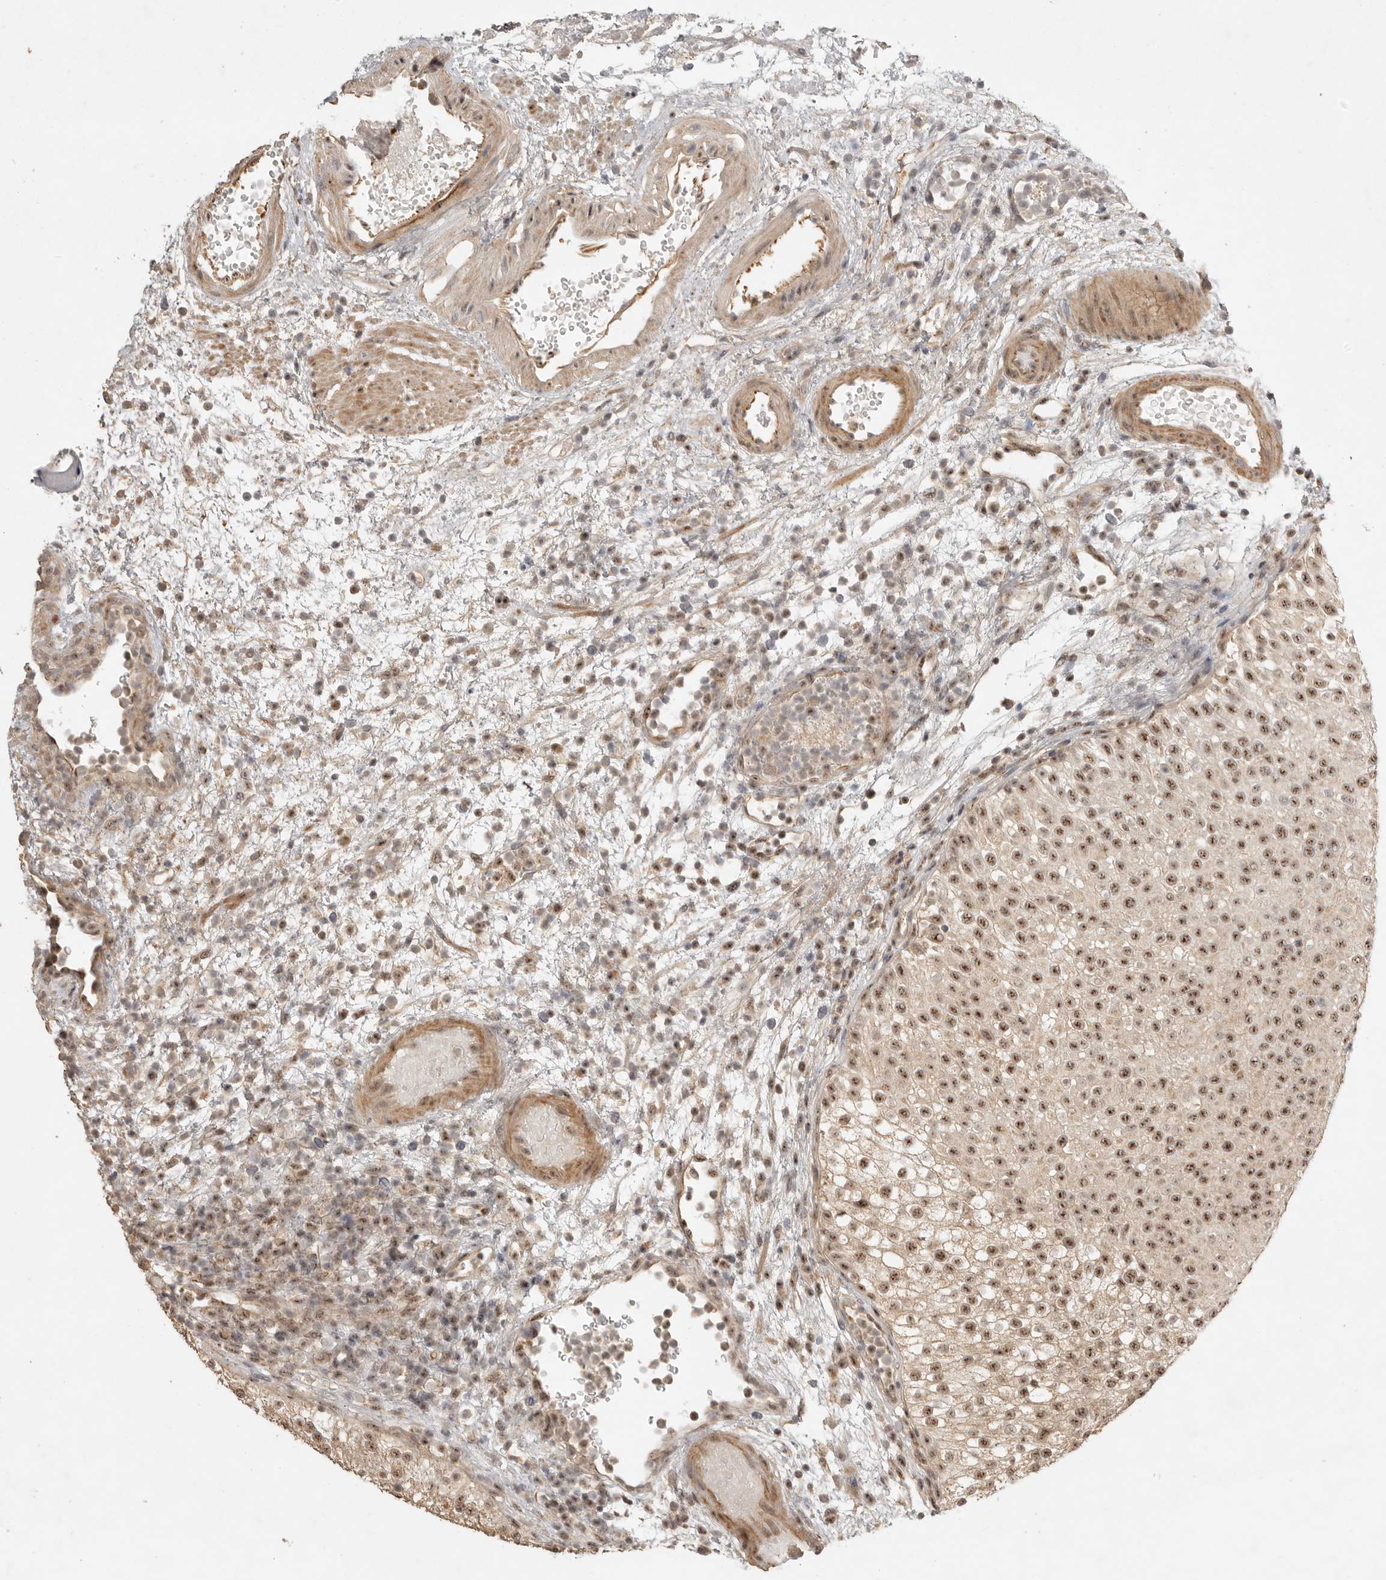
{"staining": {"intensity": "strong", "quantity": ">75%", "location": "nuclear"}, "tissue": "urothelial cancer", "cell_type": "Tumor cells", "image_type": "cancer", "snomed": [{"axis": "morphology", "description": "Urothelial carcinoma, Low grade"}, {"axis": "topography", "description": "Urinary bladder"}], "caption": "The photomicrograph demonstrates immunohistochemical staining of low-grade urothelial carcinoma. There is strong nuclear staining is present in approximately >75% of tumor cells. (Brightfield microscopy of DAB IHC at high magnification).", "gene": "POMP", "patient": {"sex": "male", "age": 78}}